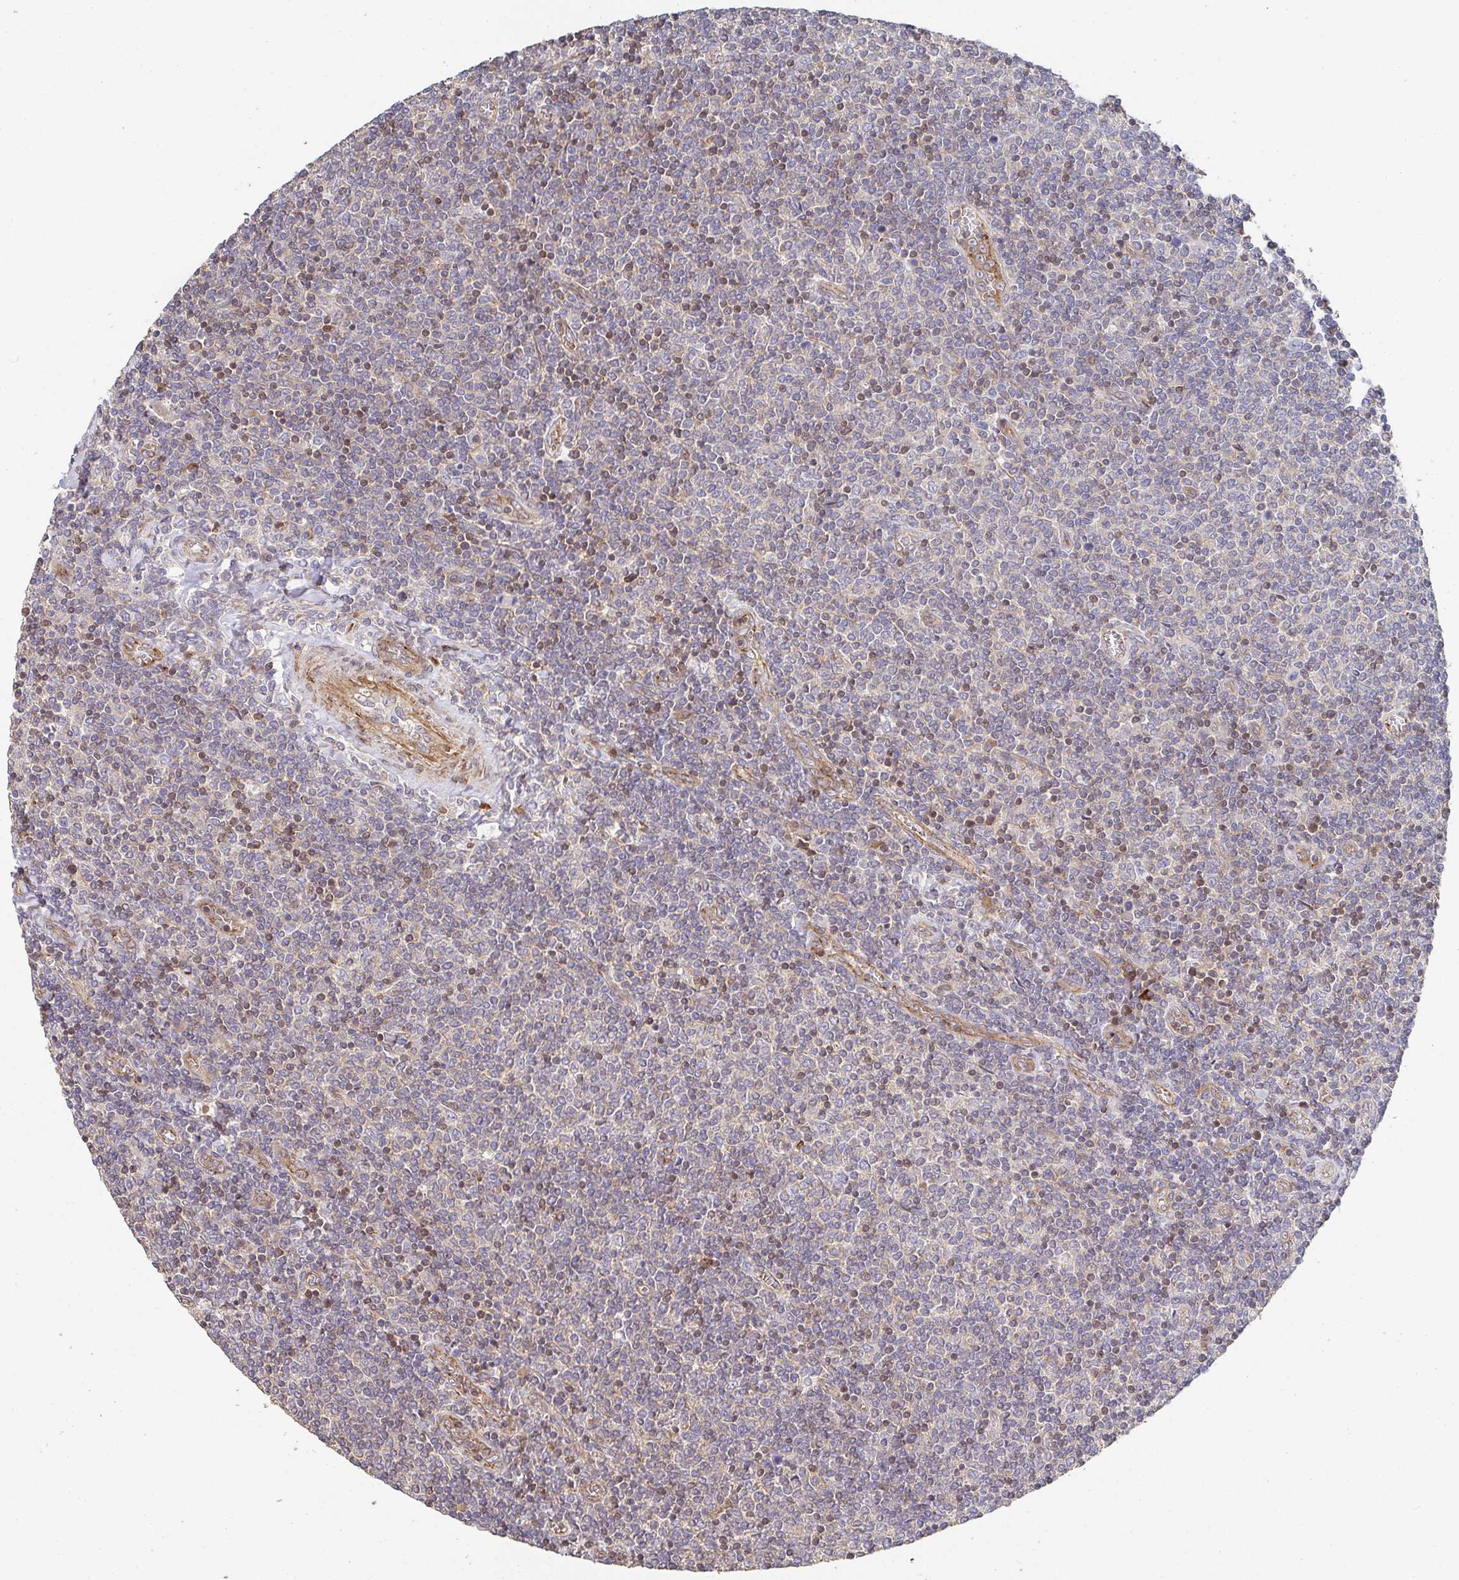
{"staining": {"intensity": "weak", "quantity": "<25%", "location": "nuclear"}, "tissue": "lymphoma", "cell_type": "Tumor cells", "image_type": "cancer", "snomed": [{"axis": "morphology", "description": "Malignant lymphoma, non-Hodgkin's type, Low grade"}, {"axis": "topography", "description": "Lymph node"}], "caption": "The image displays no significant staining in tumor cells of low-grade malignant lymphoma, non-Hodgkin's type.", "gene": "APBB1", "patient": {"sex": "male", "age": 52}}